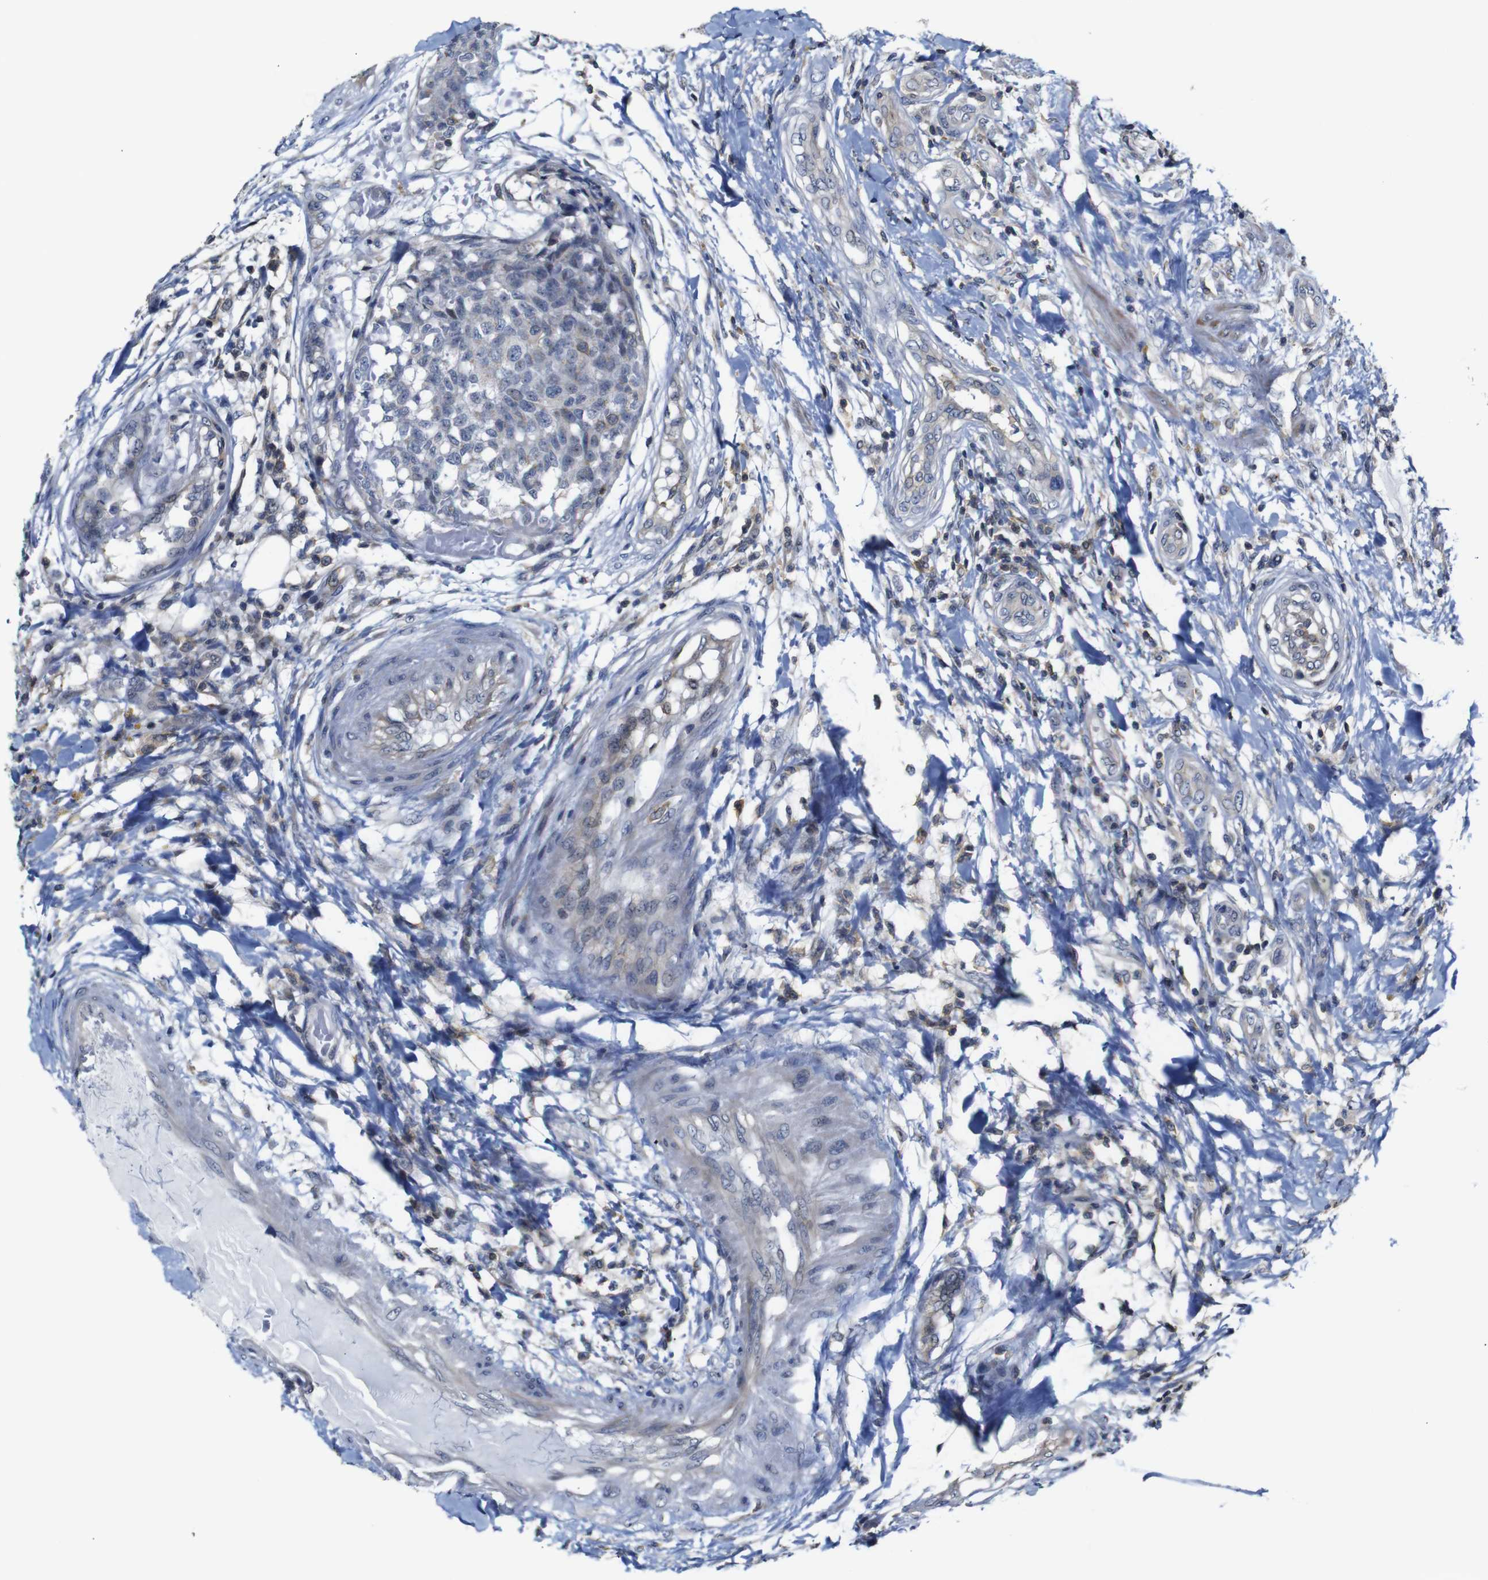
{"staining": {"intensity": "negative", "quantity": "none", "location": "none"}, "tissue": "testis cancer", "cell_type": "Tumor cells", "image_type": "cancer", "snomed": [{"axis": "morphology", "description": "Seminoma, NOS"}, {"axis": "topography", "description": "Testis"}], "caption": "DAB immunohistochemical staining of testis cancer (seminoma) demonstrates no significant expression in tumor cells.", "gene": "BRWD3", "patient": {"sex": "male", "age": 59}}